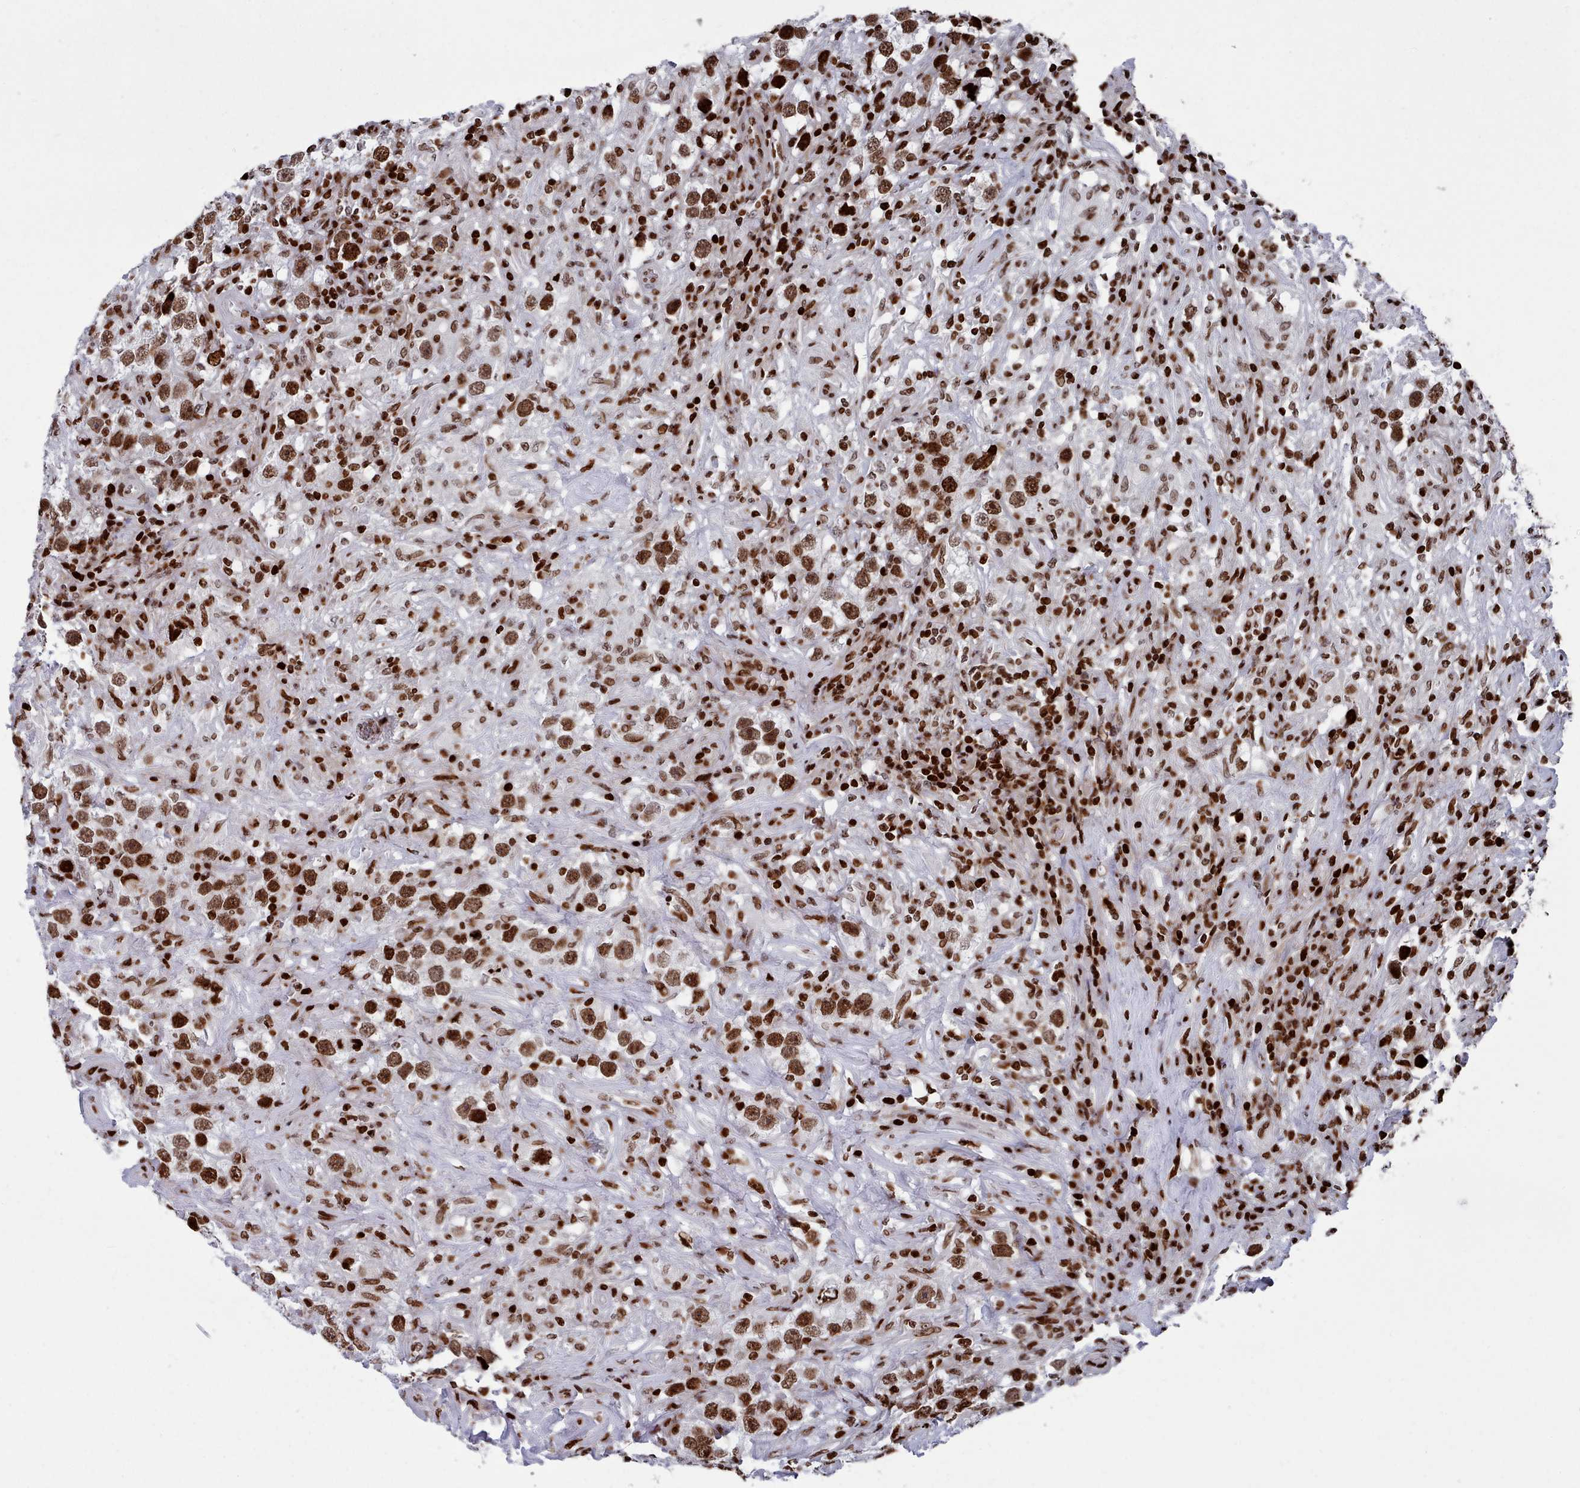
{"staining": {"intensity": "strong", "quantity": ">75%", "location": "nuclear"}, "tissue": "testis cancer", "cell_type": "Tumor cells", "image_type": "cancer", "snomed": [{"axis": "morphology", "description": "Seminoma, NOS"}, {"axis": "topography", "description": "Testis"}], "caption": "The immunohistochemical stain shows strong nuclear positivity in tumor cells of testis cancer (seminoma) tissue.", "gene": "PCDHB12", "patient": {"sex": "male", "age": 49}}